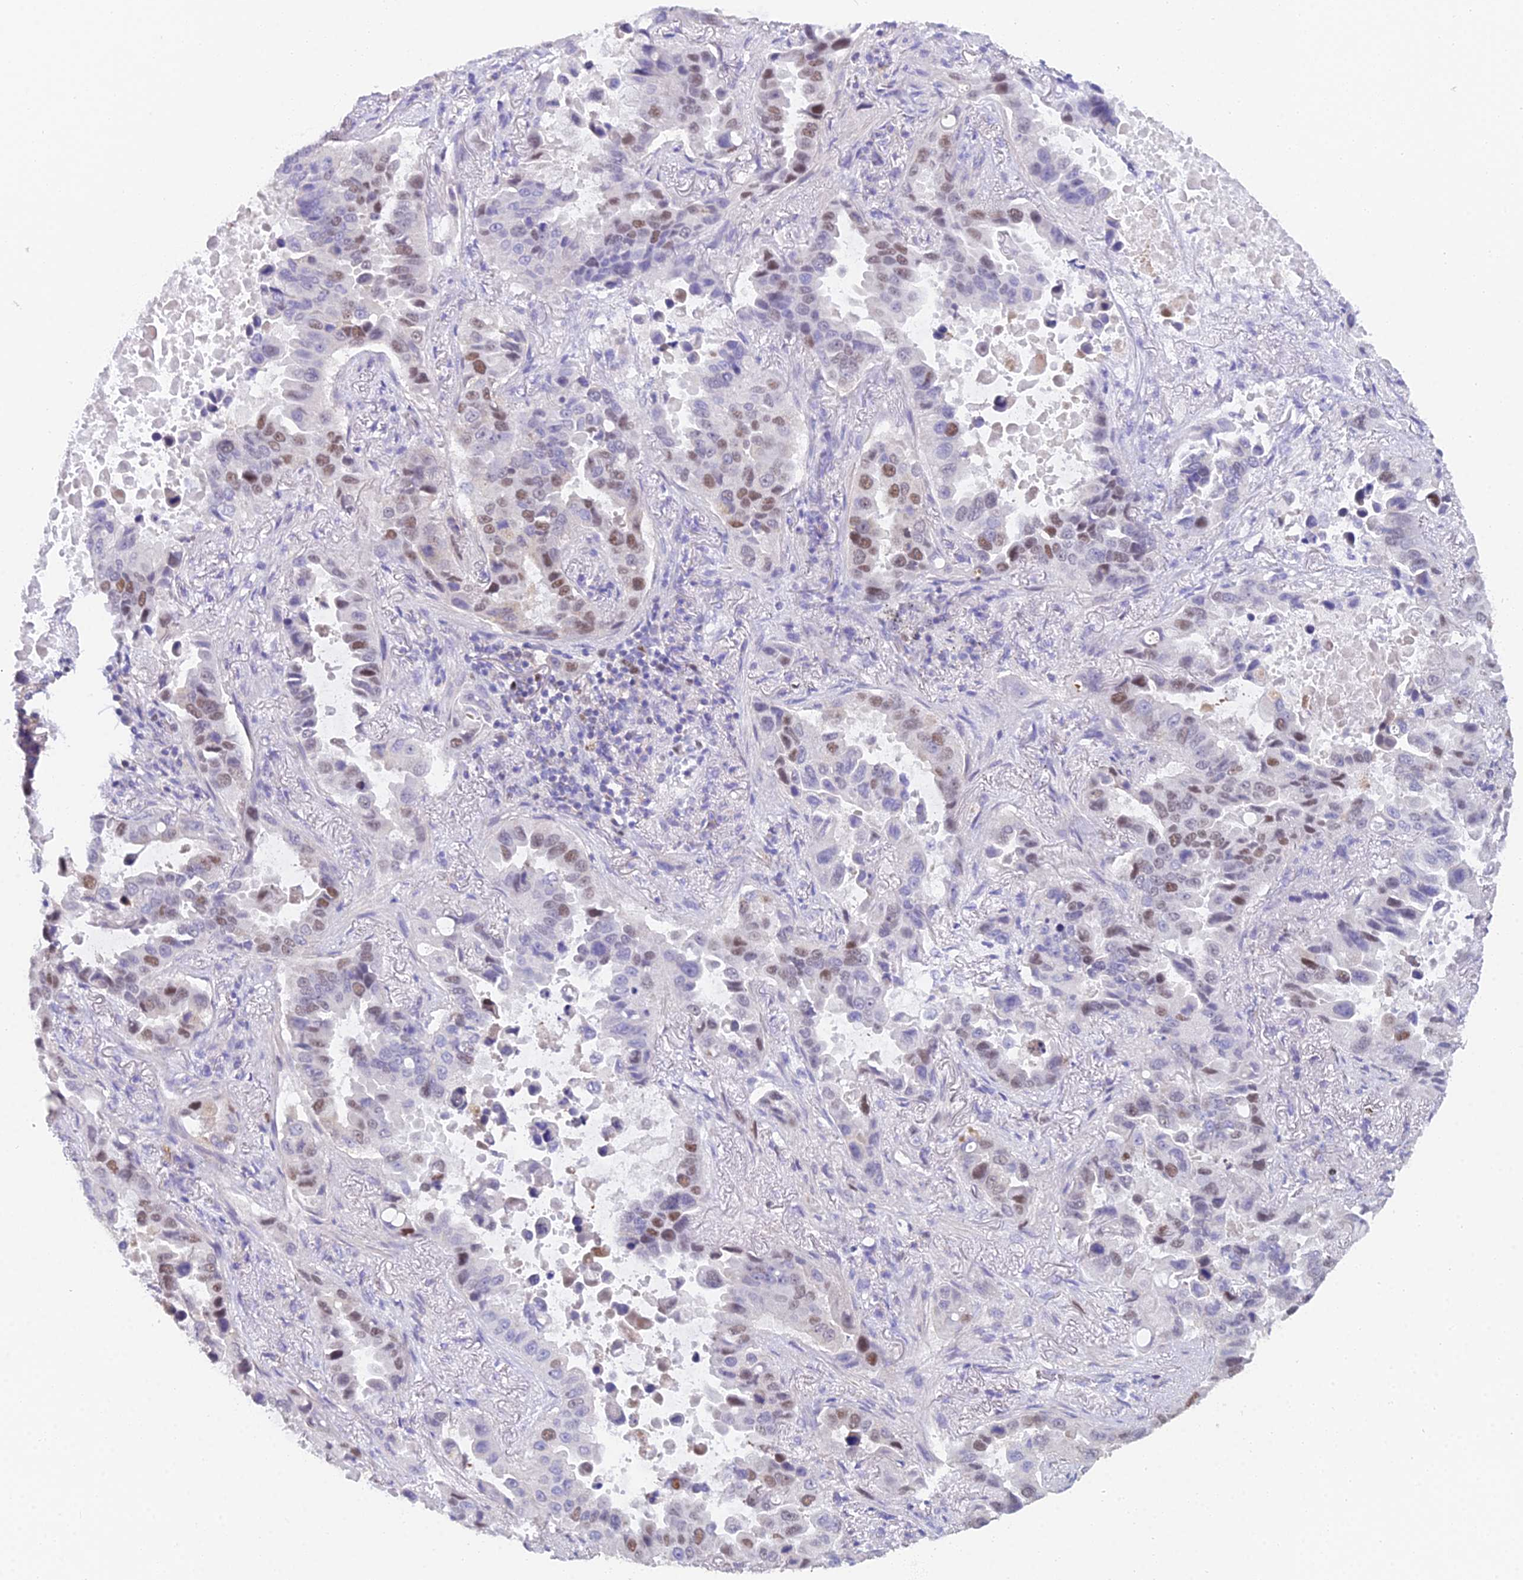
{"staining": {"intensity": "weak", "quantity": "25%-75%", "location": "nuclear"}, "tissue": "lung cancer", "cell_type": "Tumor cells", "image_type": "cancer", "snomed": [{"axis": "morphology", "description": "Adenocarcinoma, NOS"}, {"axis": "topography", "description": "Lung"}], "caption": "Immunohistochemical staining of human lung cancer (adenocarcinoma) reveals weak nuclear protein expression in approximately 25%-75% of tumor cells.", "gene": "MCM2", "patient": {"sex": "male", "age": 64}}